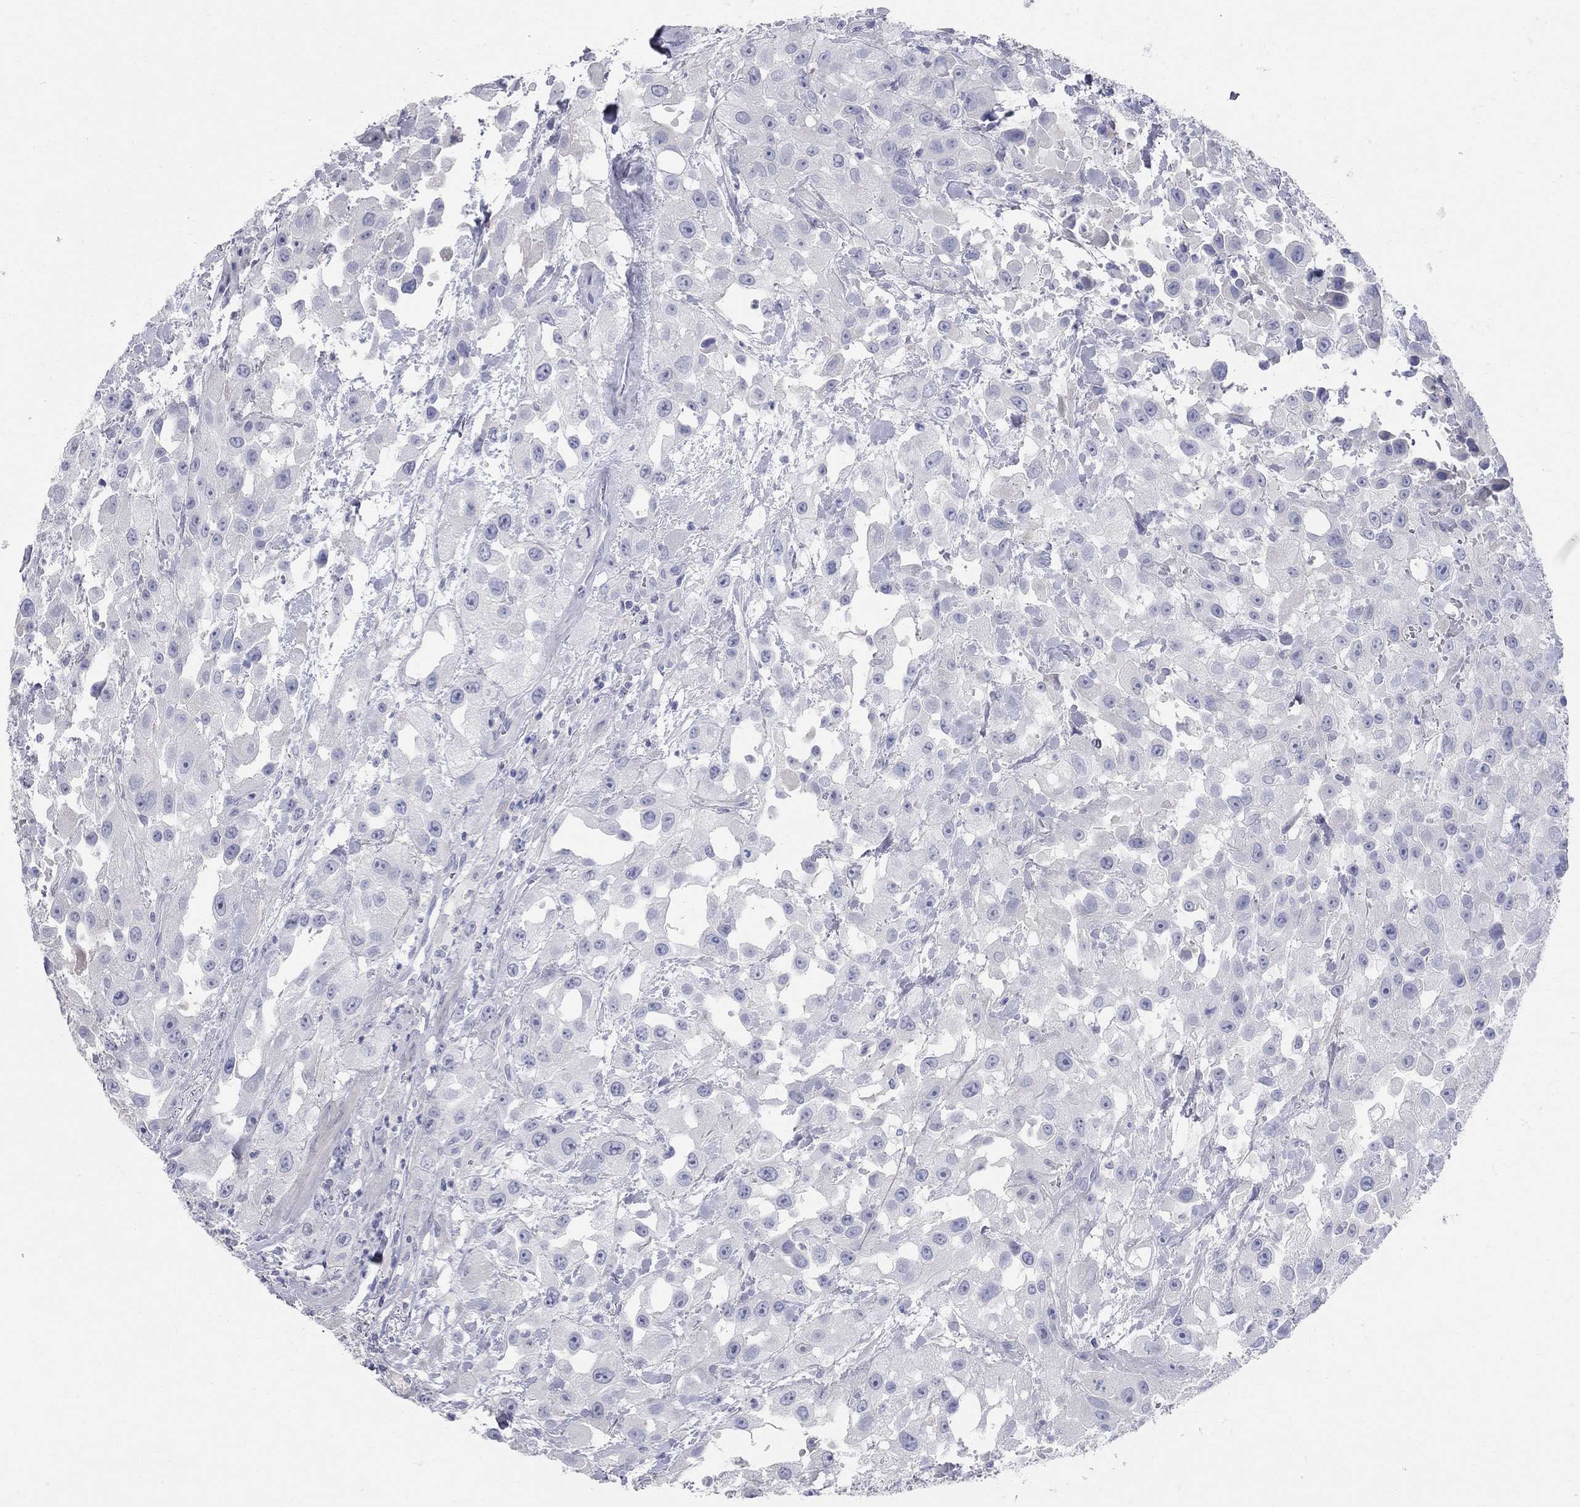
{"staining": {"intensity": "negative", "quantity": "none", "location": "none"}, "tissue": "urothelial cancer", "cell_type": "Tumor cells", "image_type": "cancer", "snomed": [{"axis": "morphology", "description": "Urothelial carcinoma, High grade"}, {"axis": "topography", "description": "Urinary bladder"}], "caption": "Tumor cells show no significant protein positivity in urothelial cancer.", "gene": "AOX1", "patient": {"sex": "male", "age": 79}}